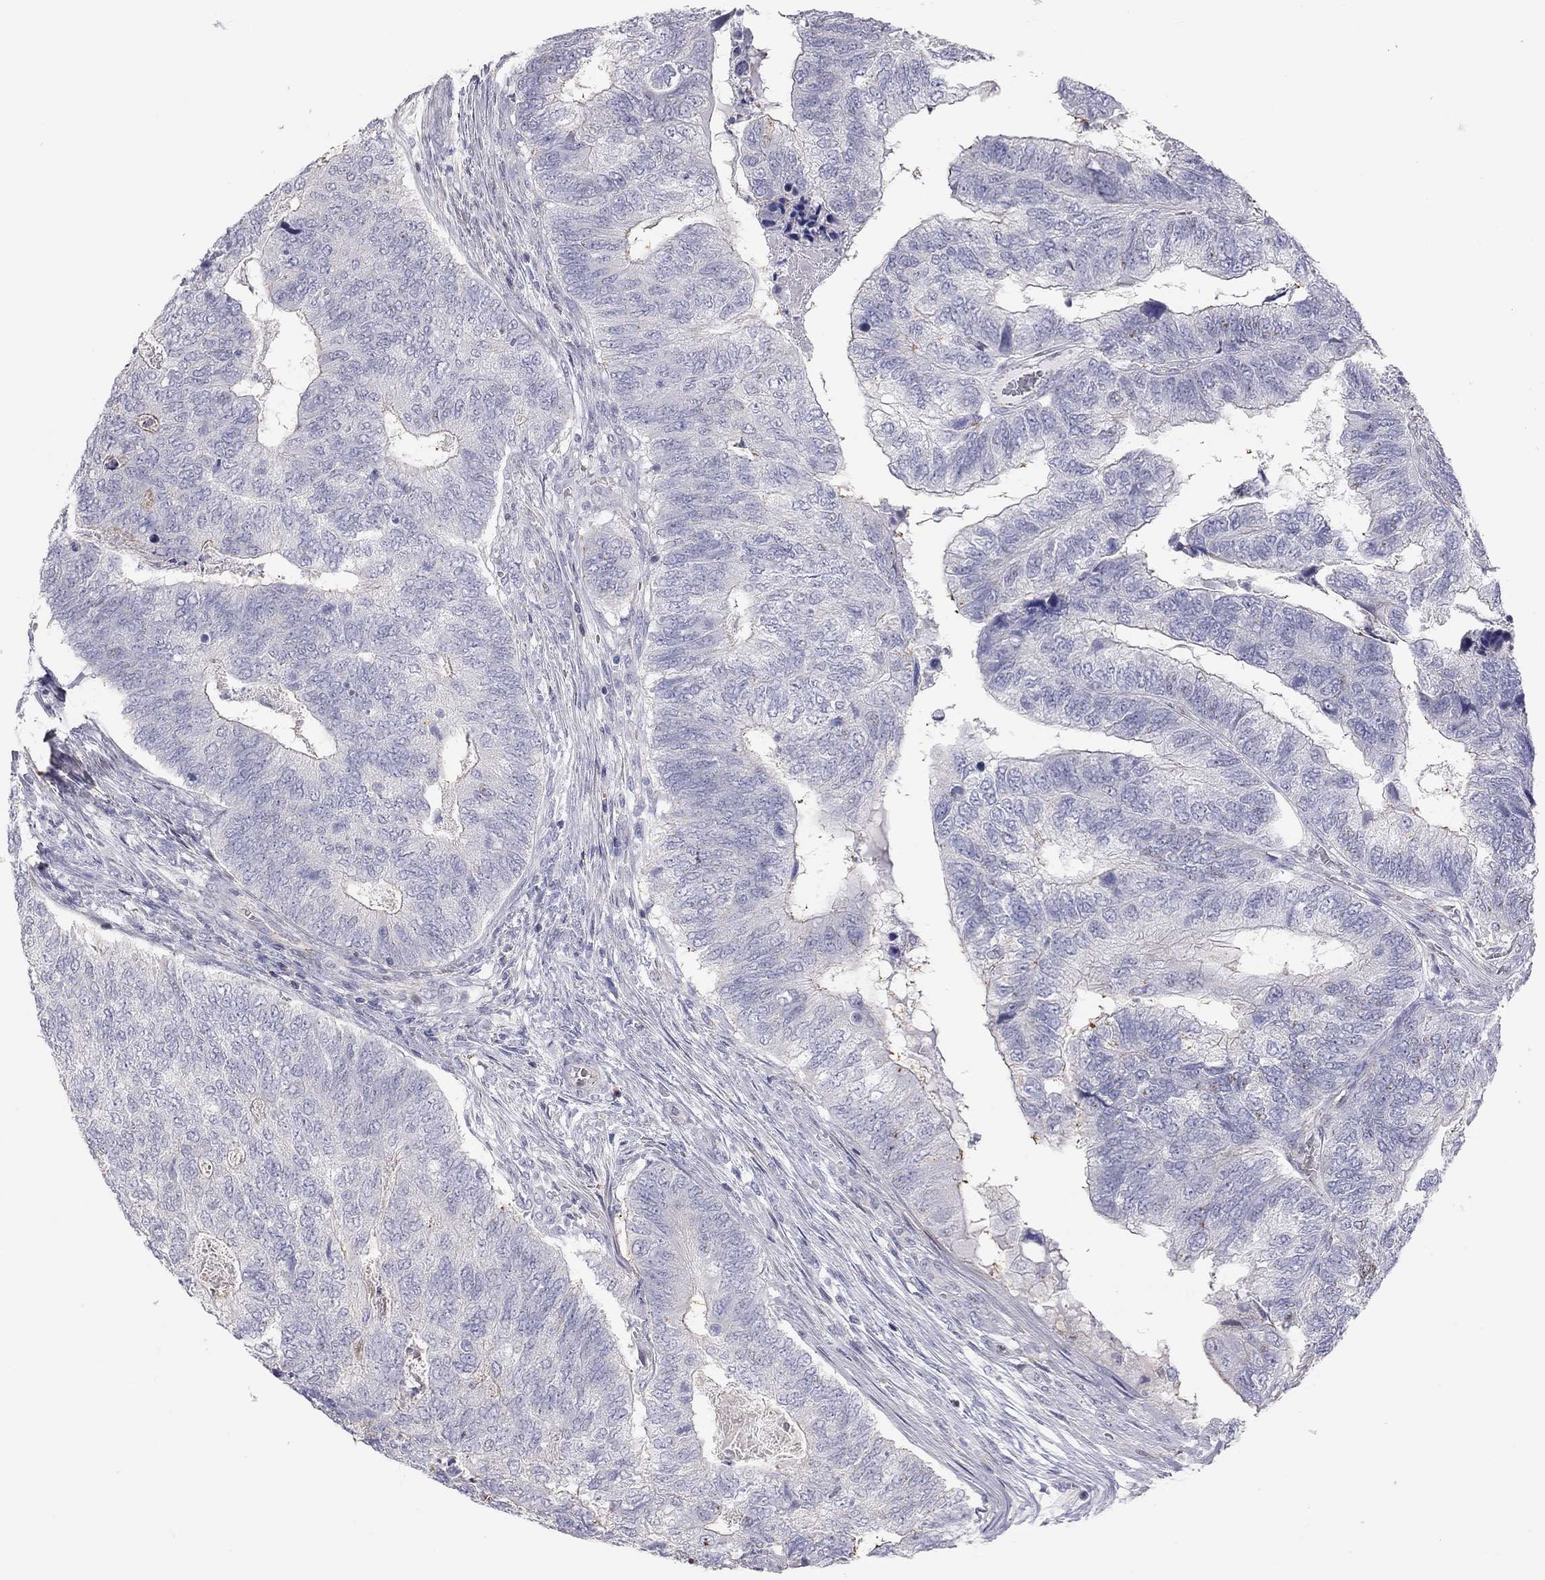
{"staining": {"intensity": "negative", "quantity": "none", "location": "none"}, "tissue": "colorectal cancer", "cell_type": "Tumor cells", "image_type": "cancer", "snomed": [{"axis": "morphology", "description": "Adenocarcinoma, NOS"}, {"axis": "topography", "description": "Colon"}], "caption": "Immunohistochemistry (IHC) image of human colorectal cancer stained for a protein (brown), which exhibits no staining in tumor cells.", "gene": "ADCYAP1", "patient": {"sex": "female", "age": 67}}